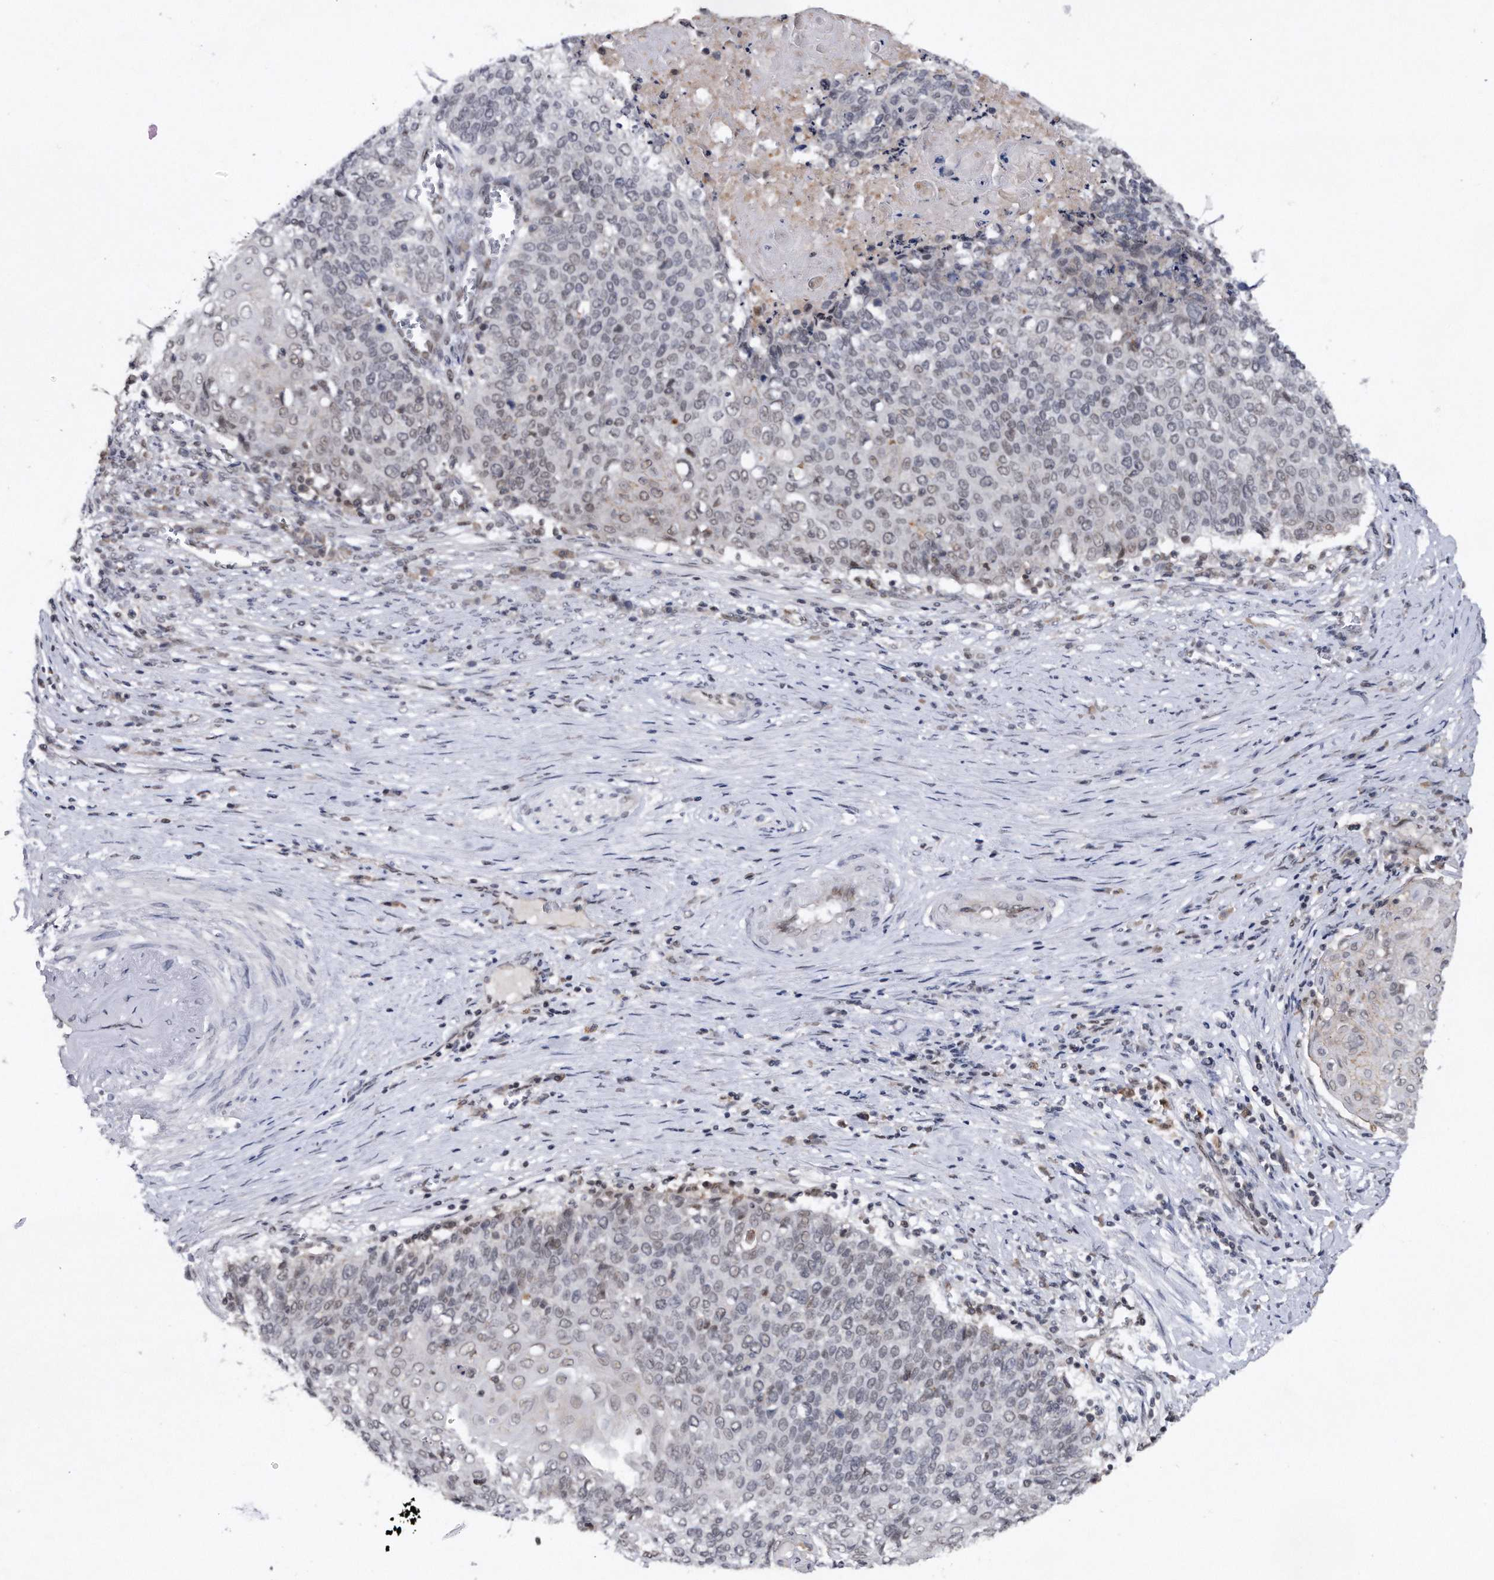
{"staining": {"intensity": "weak", "quantity": "<25%", "location": "nuclear"}, "tissue": "cervical cancer", "cell_type": "Tumor cells", "image_type": "cancer", "snomed": [{"axis": "morphology", "description": "Squamous cell carcinoma, NOS"}, {"axis": "topography", "description": "Cervix"}], "caption": "Tumor cells are negative for protein expression in human squamous cell carcinoma (cervical). (DAB IHC with hematoxylin counter stain).", "gene": "VIRMA", "patient": {"sex": "female", "age": 39}}